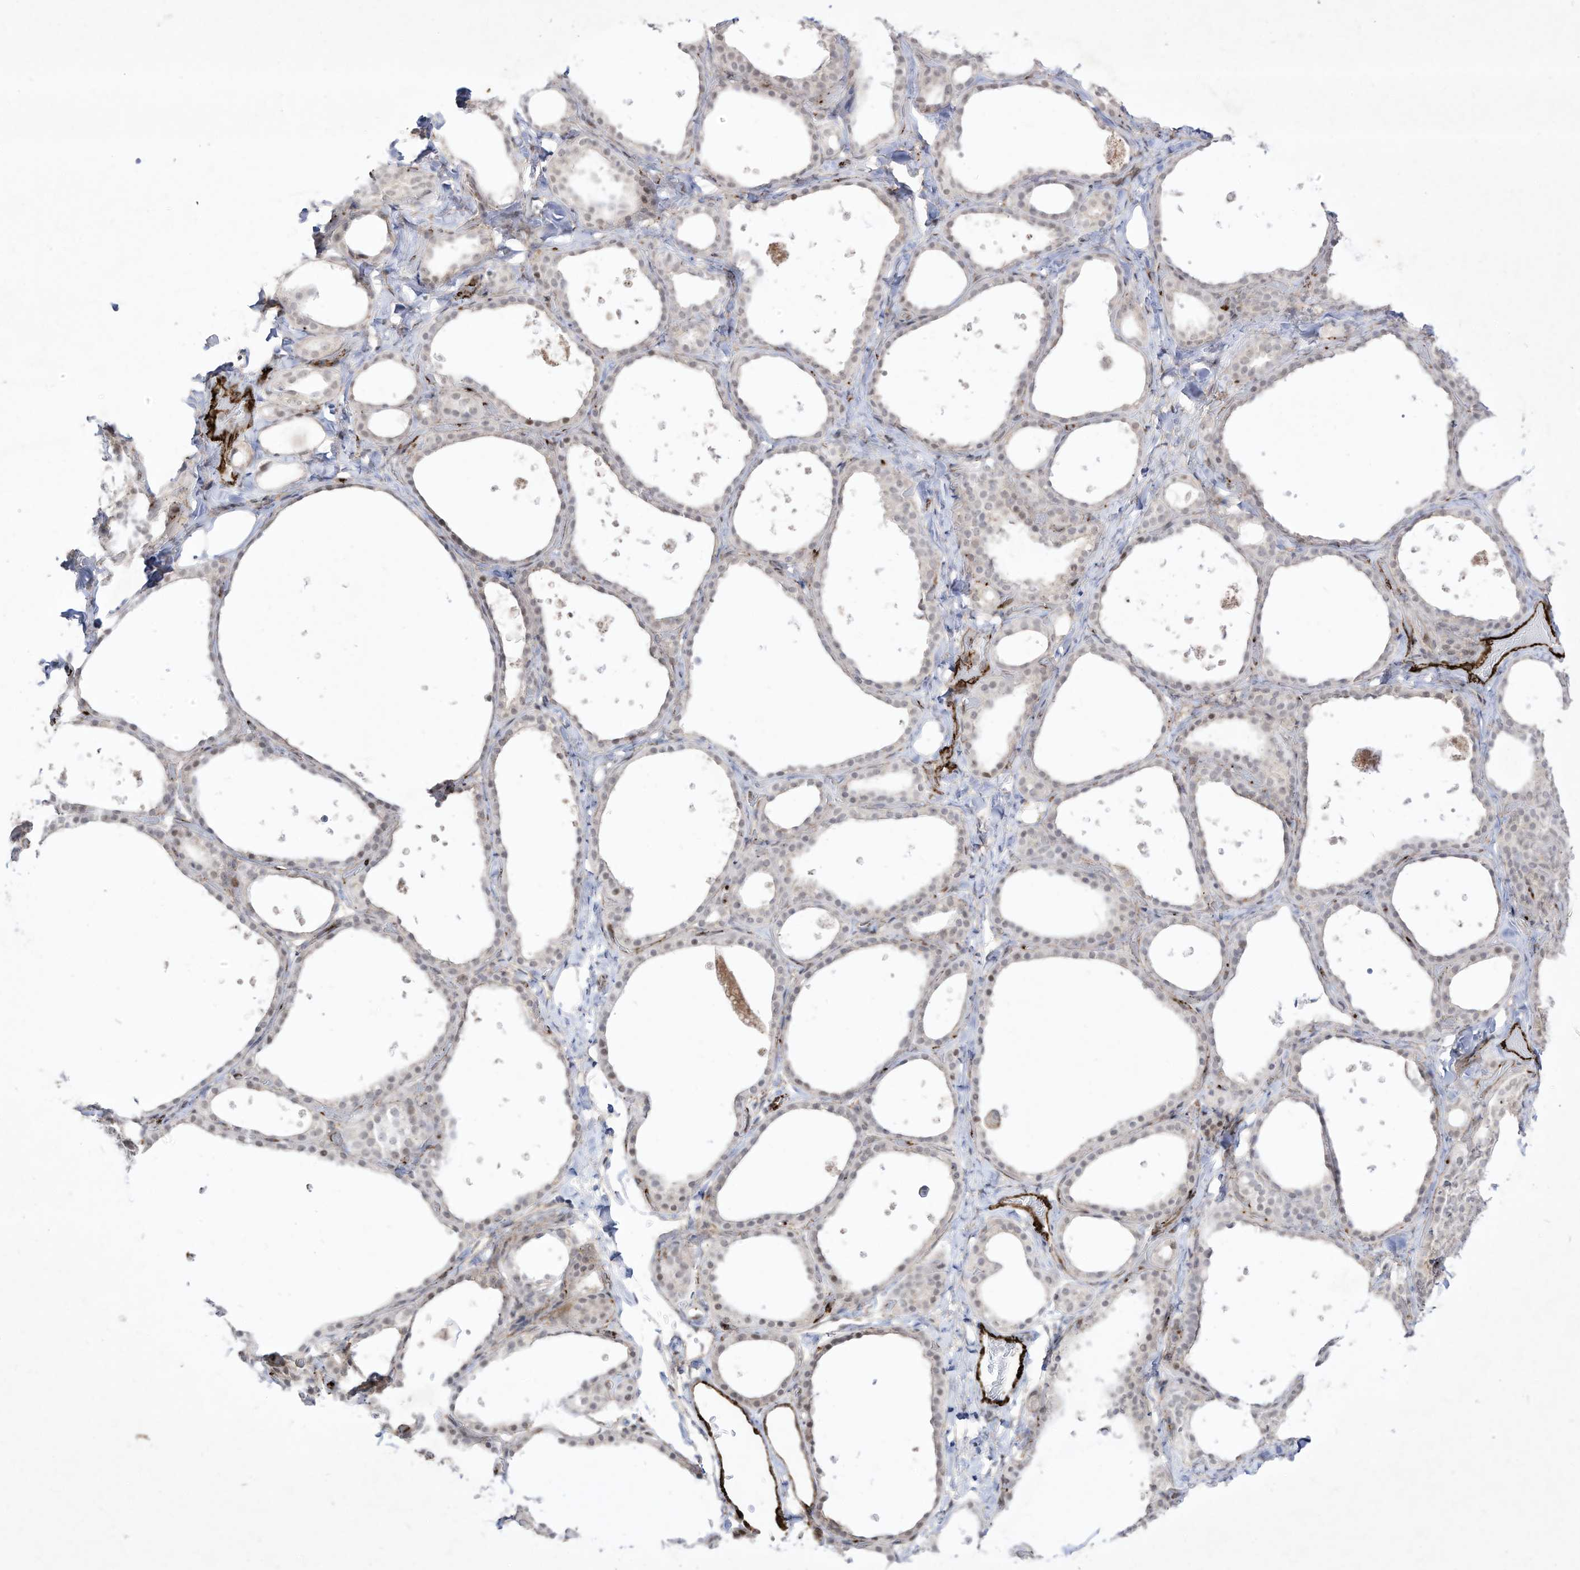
{"staining": {"intensity": "negative", "quantity": "none", "location": "none"}, "tissue": "thyroid gland", "cell_type": "Glandular cells", "image_type": "normal", "snomed": [{"axis": "morphology", "description": "Normal tissue, NOS"}, {"axis": "topography", "description": "Thyroid gland"}], "caption": "IHC of normal human thyroid gland exhibits no expression in glandular cells. (DAB (3,3'-diaminobenzidine) IHC, high magnification).", "gene": "ZGRF1", "patient": {"sex": "female", "age": 44}}